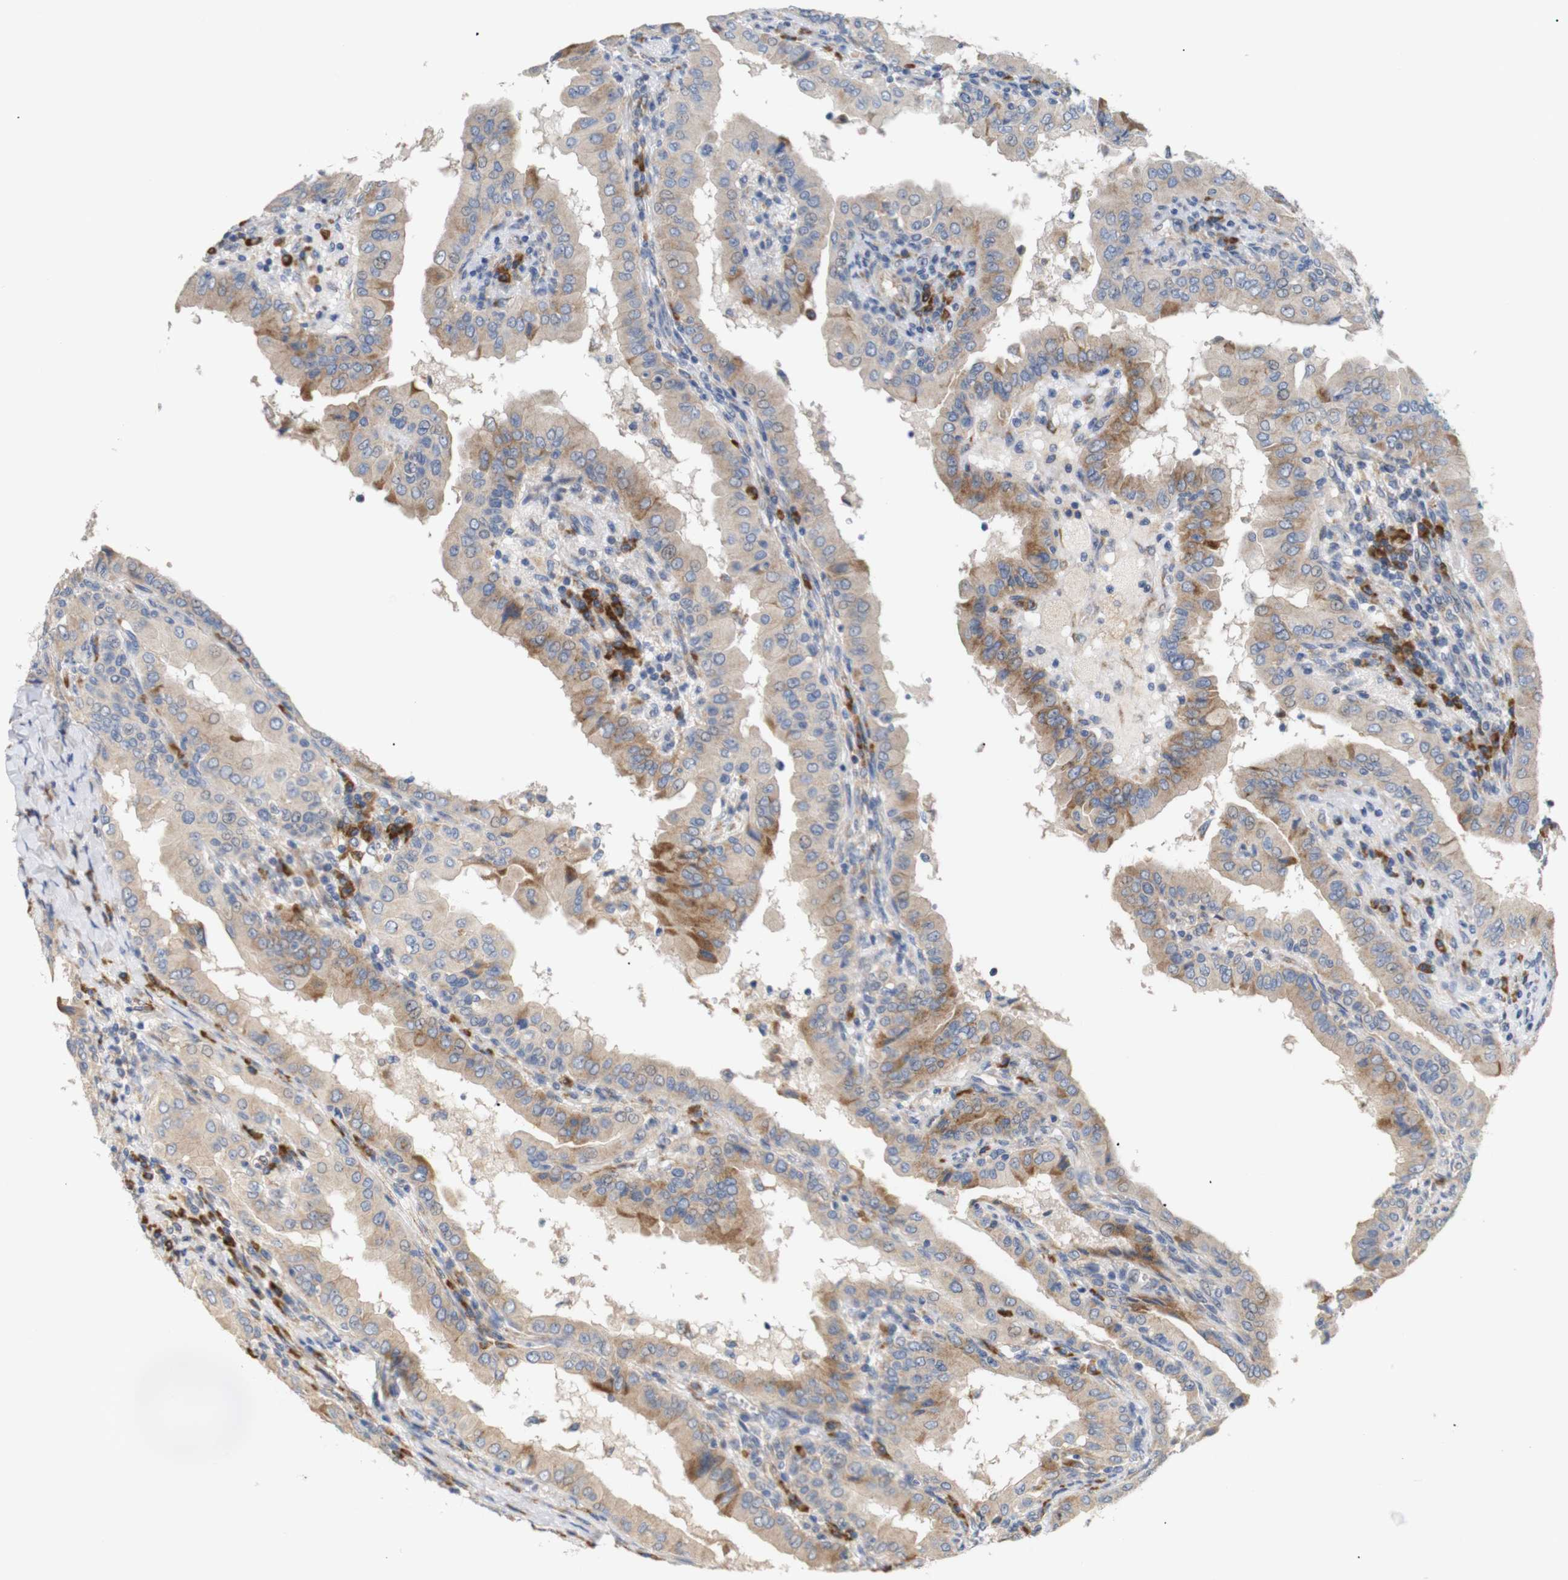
{"staining": {"intensity": "moderate", "quantity": ">75%", "location": "cytoplasmic/membranous"}, "tissue": "thyroid cancer", "cell_type": "Tumor cells", "image_type": "cancer", "snomed": [{"axis": "morphology", "description": "Papillary adenocarcinoma, NOS"}, {"axis": "topography", "description": "Thyroid gland"}], "caption": "Thyroid cancer (papillary adenocarcinoma) was stained to show a protein in brown. There is medium levels of moderate cytoplasmic/membranous positivity in about >75% of tumor cells.", "gene": "TRIM5", "patient": {"sex": "male", "age": 33}}